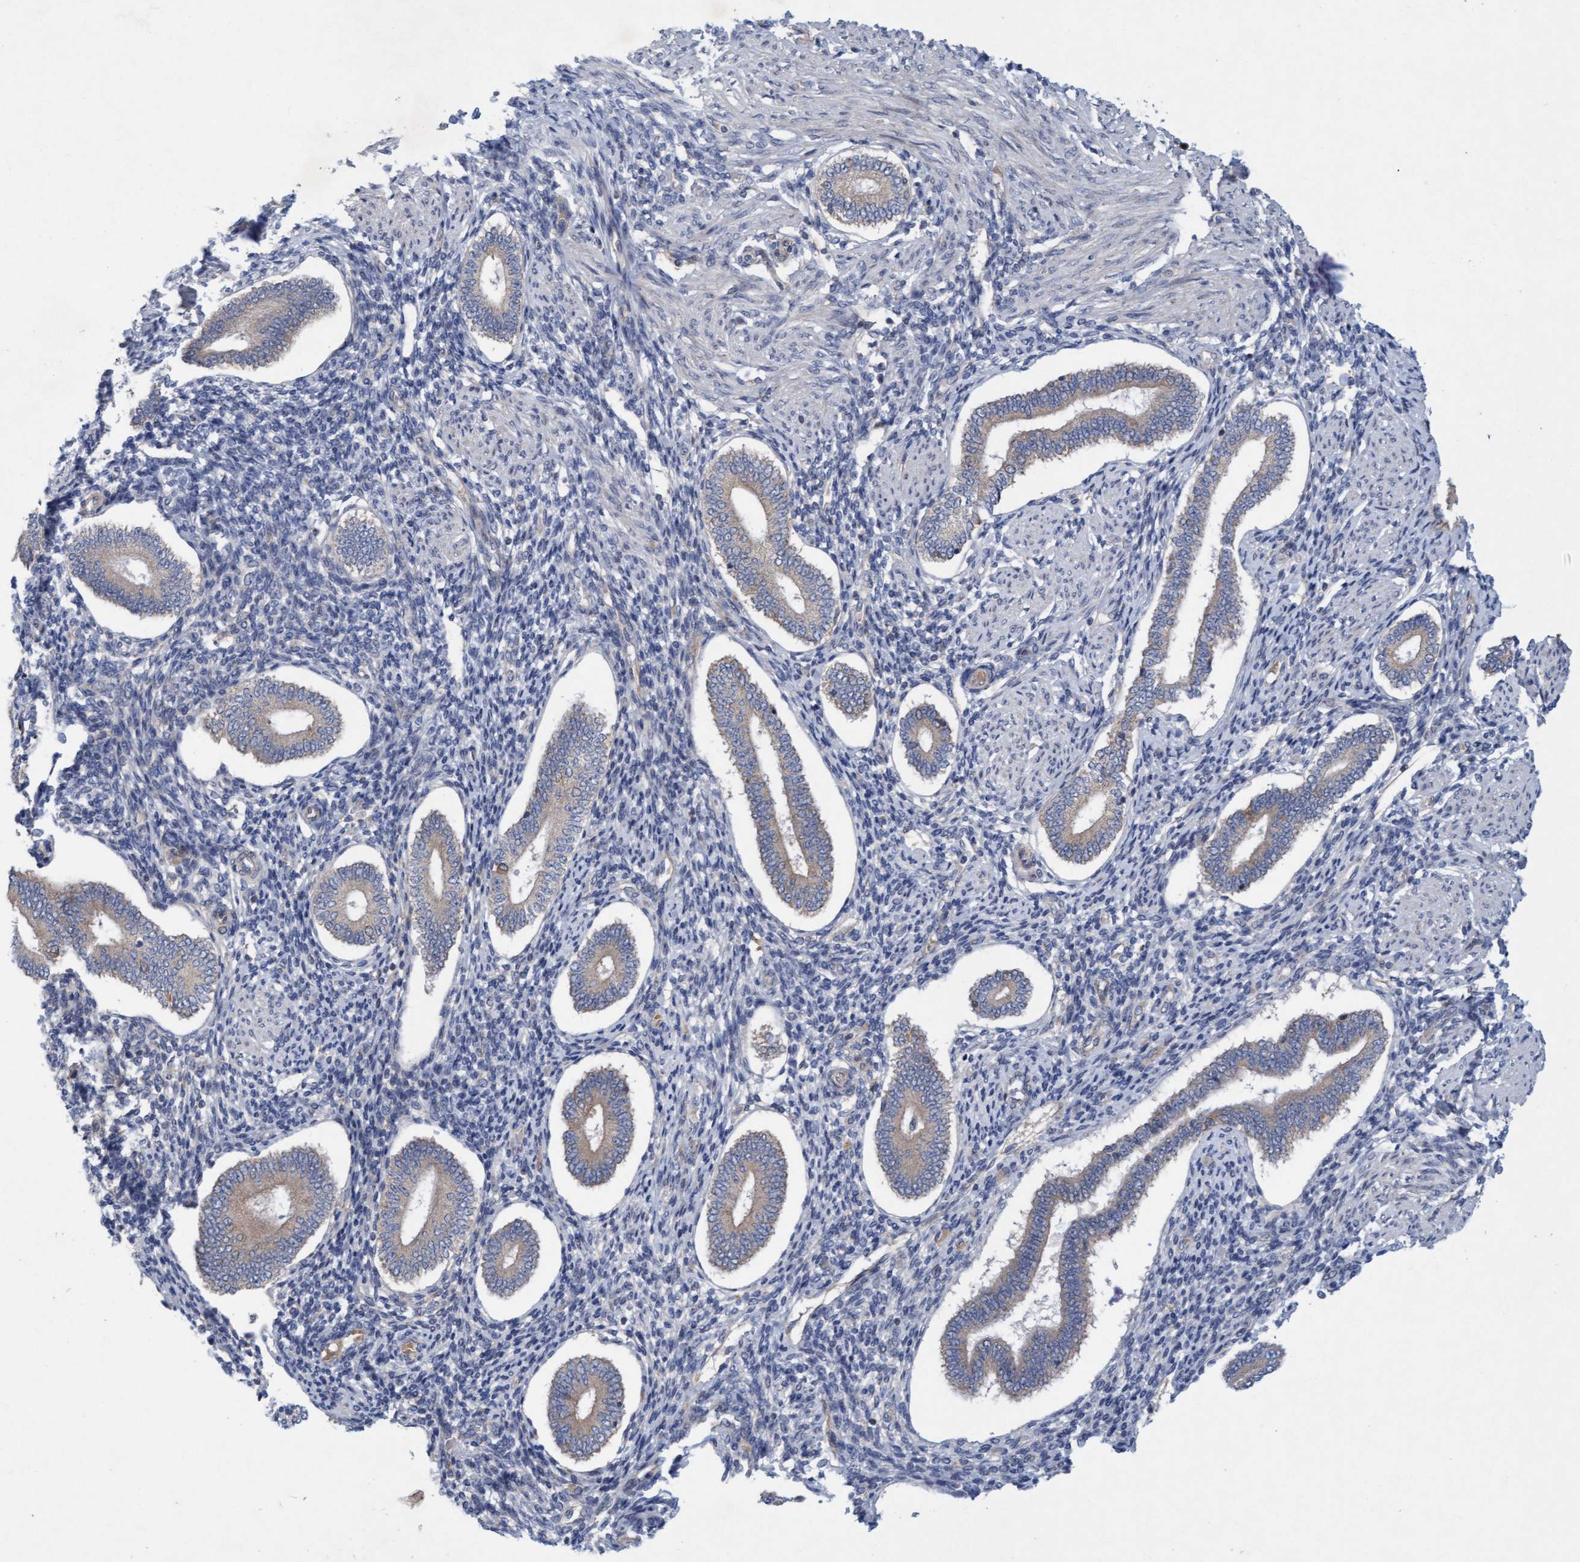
{"staining": {"intensity": "negative", "quantity": "none", "location": "none"}, "tissue": "endometrium", "cell_type": "Cells in endometrial stroma", "image_type": "normal", "snomed": [{"axis": "morphology", "description": "Normal tissue, NOS"}, {"axis": "topography", "description": "Endometrium"}], "caption": "Unremarkable endometrium was stained to show a protein in brown. There is no significant staining in cells in endometrial stroma. Nuclei are stained in blue.", "gene": "DDHD2", "patient": {"sex": "female", "age": 42}}